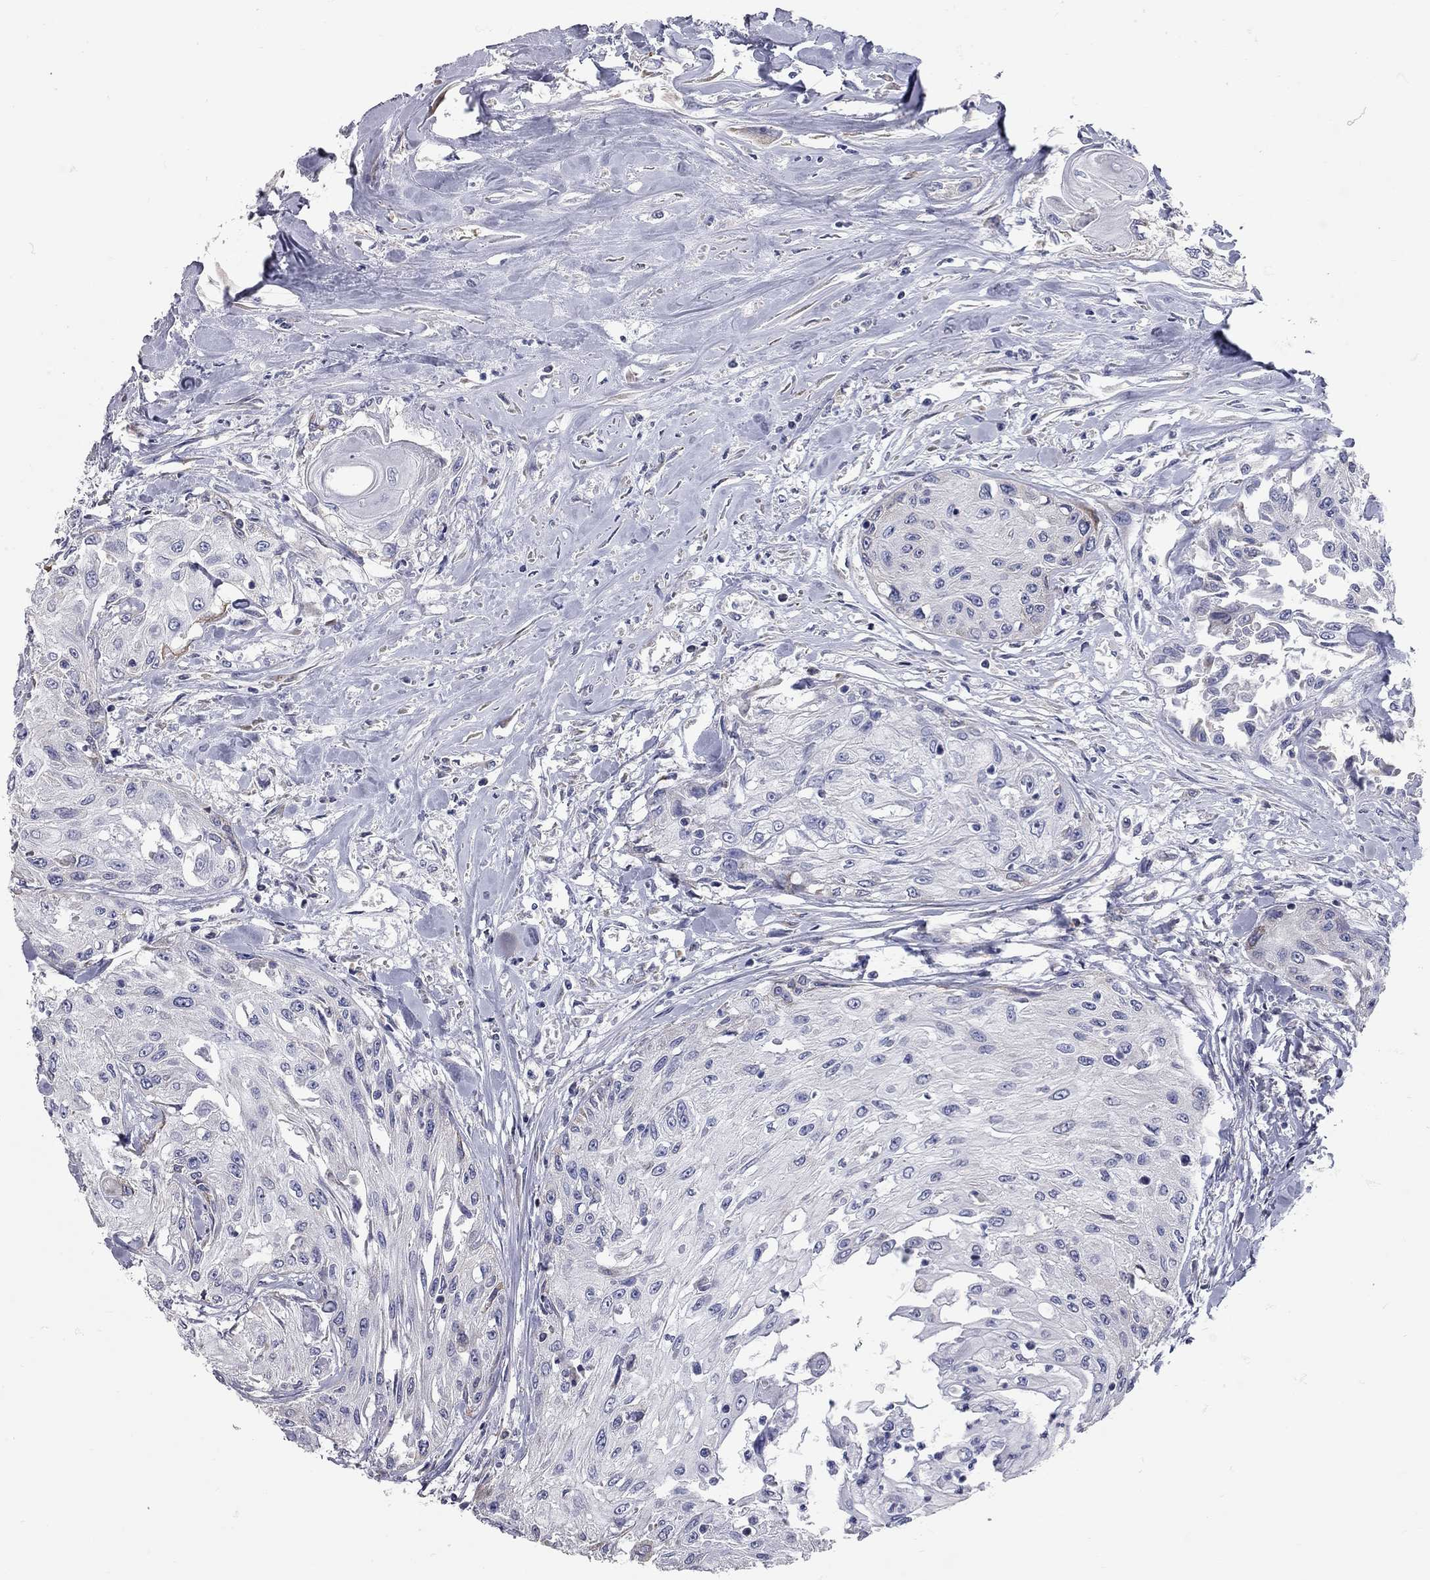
{"staining": {"intensity": "negative", "quantity": "none", "location": "none"}, "tissue": "head and neck cancer", "cell_type": "Tumor cells", "image_type": "cancer", "snomed": [{"axis": "morphology", "description": "Normal tissue, NOS"}, {"axis": "morphology", "description": "Squamous cell carcinoma, NOS"}, {"axis": "topography", "description": "Oral tissue"}, {"axis": "topography", "description": "Peripheral nerve tissue"}, {"axis": "topography", "description": "Head-Neck"}], "caption": "Head and neck squamous cell carcinoma was stained to show a protein in brown. There is no significant staining in tumor cells. (Stains: DAB immunohistochemistry with hematoxylin counter stain, Microscopy: brightfield microscopy at high magnification).", "gene": "XAGE2", "patient": {"sex": "female", "age": 59}}